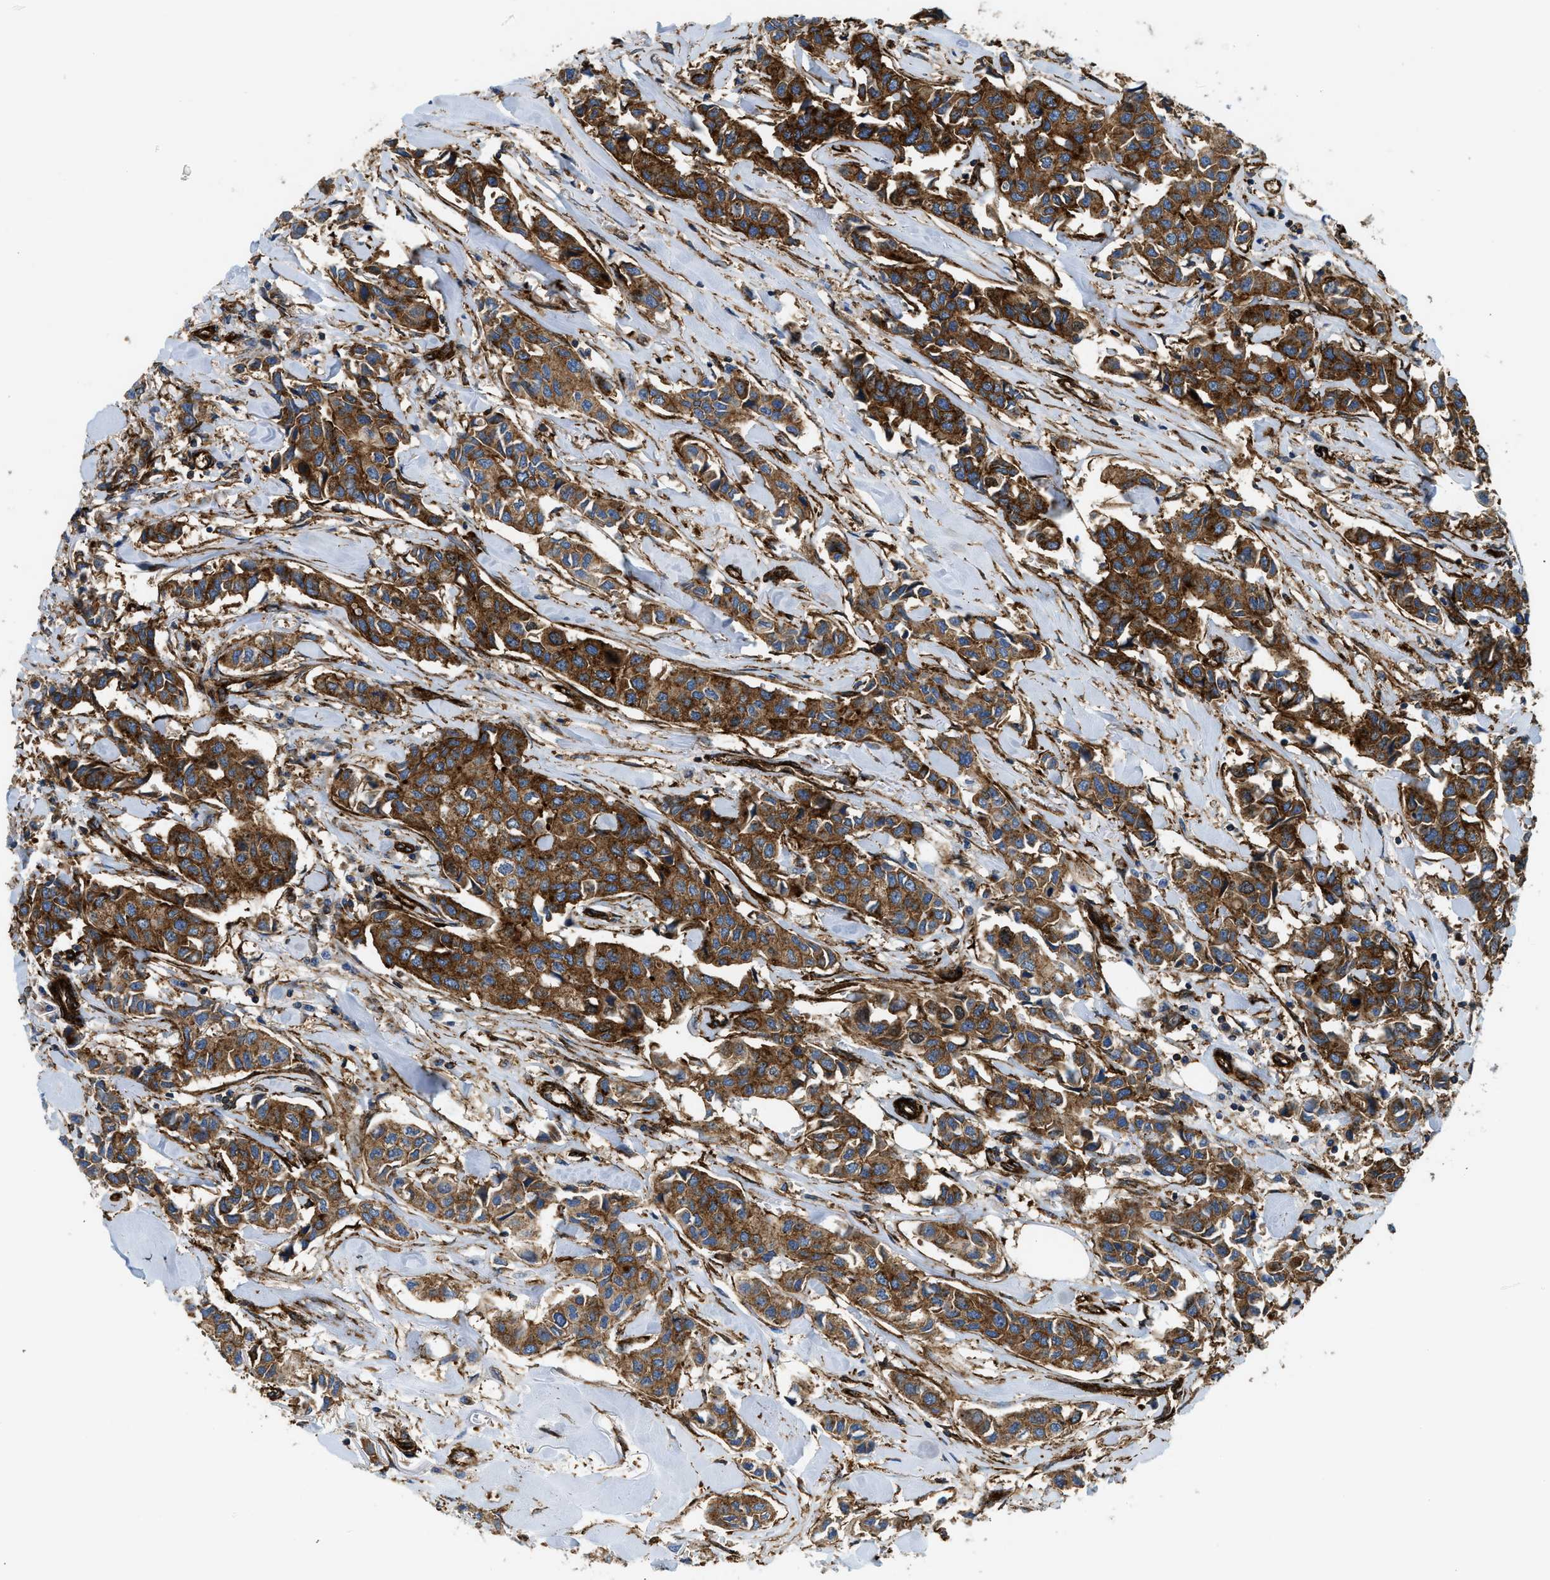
{"staining": {"intensity": "strong", "quantity": ">75%", "location": "cytoplasmic/membranous"}, "tissue": "breast cancer", "cell_type": "Tumor cells", "image_type": "cancer", "snomed": [{"axis": "morphology", "description": "Duct carcinoma"}, {"axis": "topography", "description": "Breast"}], "caption": "Immunohistochemistry histopathology image of neoplastic tissue: human breast cancer (infiltrating ductal carcinoma) stained using immunohistochemistry reveals high levels of strong protein expression localized specifically in the cytoplasmic/membranous of tumor cells, appearing as a cytoplasmic/membranous brown color.", "gene": "HIP1", "patient": {"sex": "female", "age": 80}}